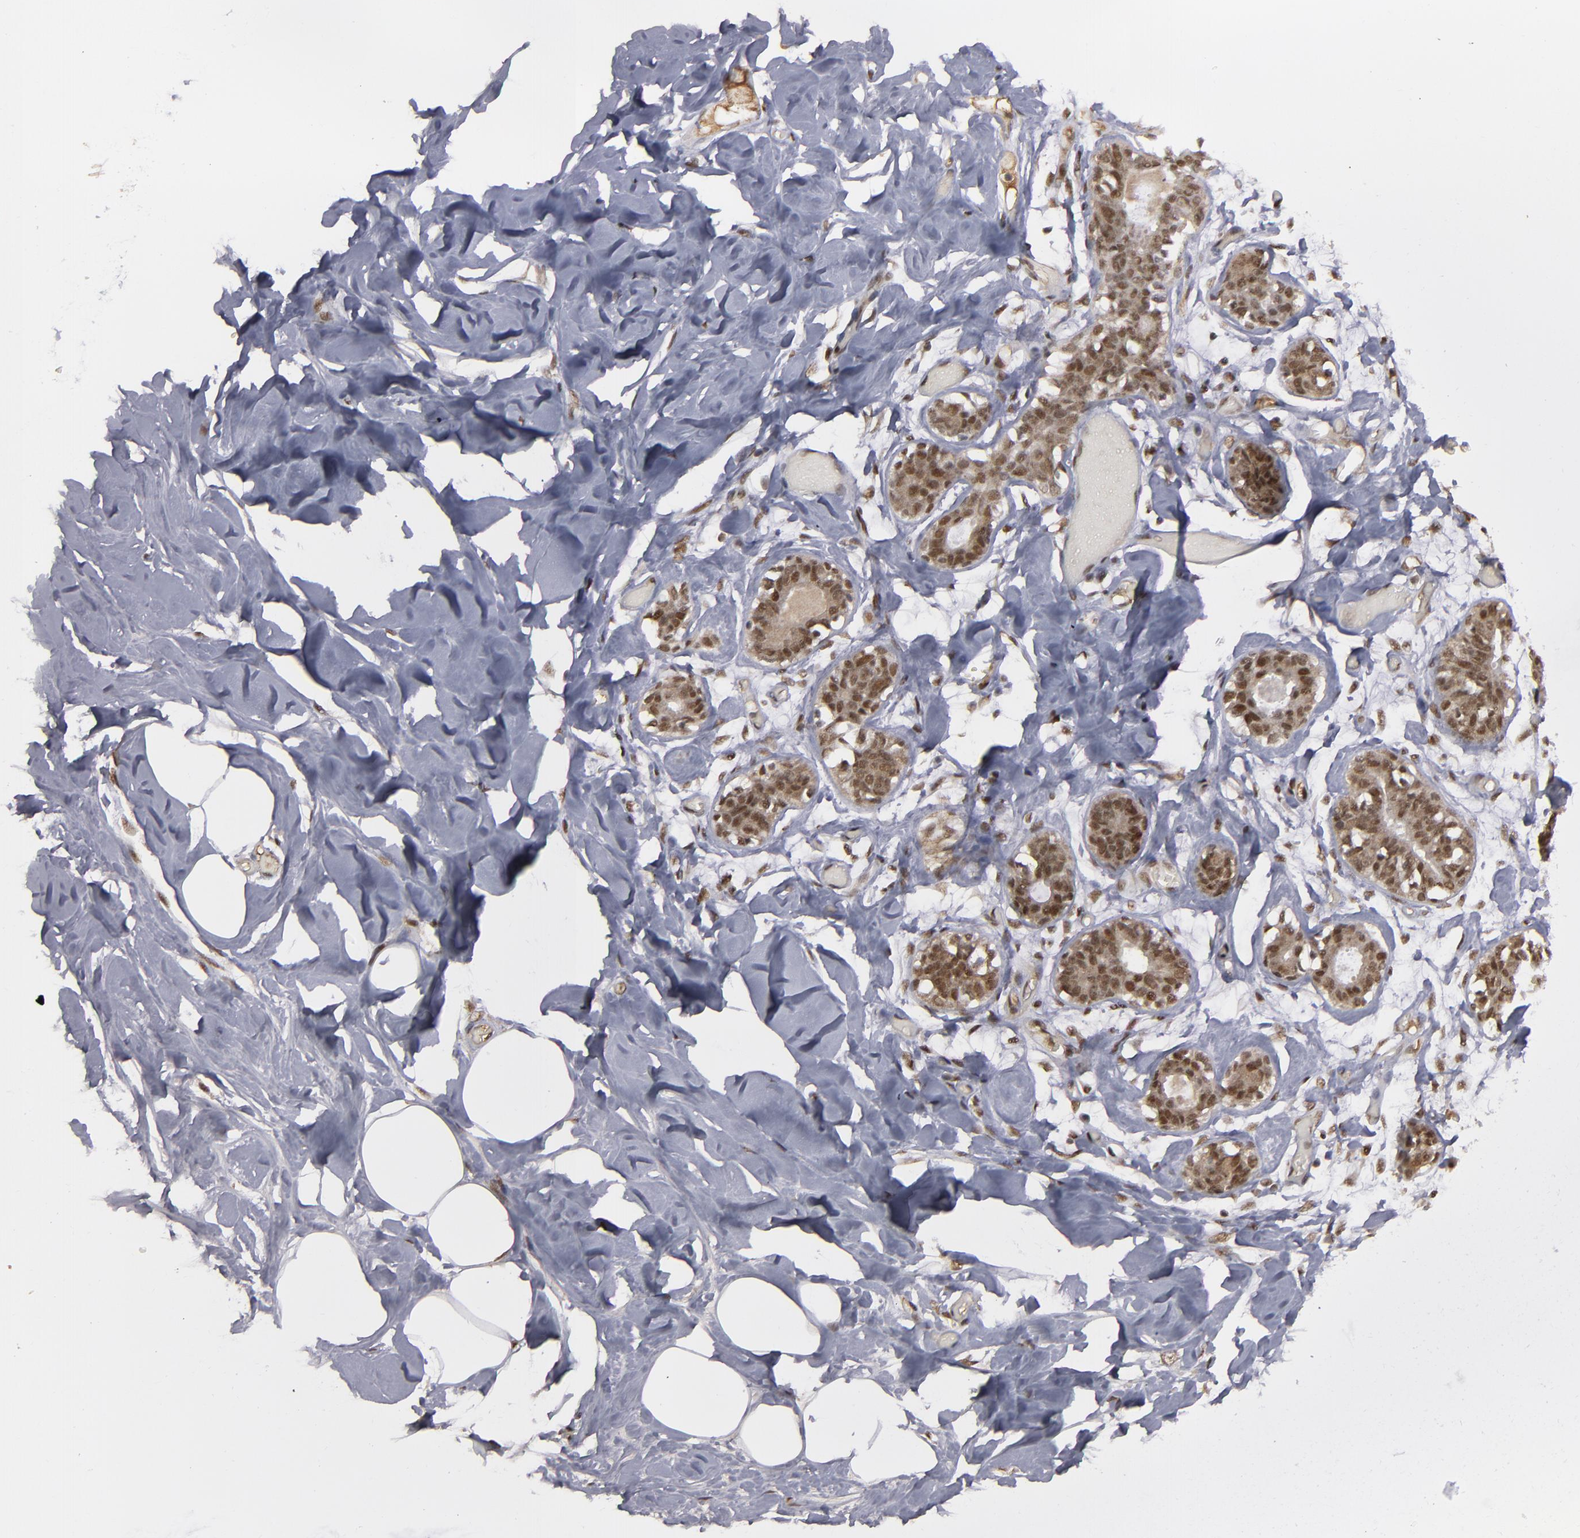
{"staining": {"intensity": "moderate", "quantity": ">75%", "location": "nuclear"}, "tissue": "breast", "cell_type": "Adipocytes", "image_type": "normal", "snomed": [{"axis": "morphology", "description": "Normal tissue, NOS"}, {"axis": "topography", "description": "Breast"}, {"axis": "topography", "description": "Soft tissue"}], "caption": "Immunohistochemical staining of normal human breast displays medium levels of moderate nuclear staining in approximately >75% of adipocytes.", "gene": "ZNF234", "patient": {"sex": "female", "age": 25}}